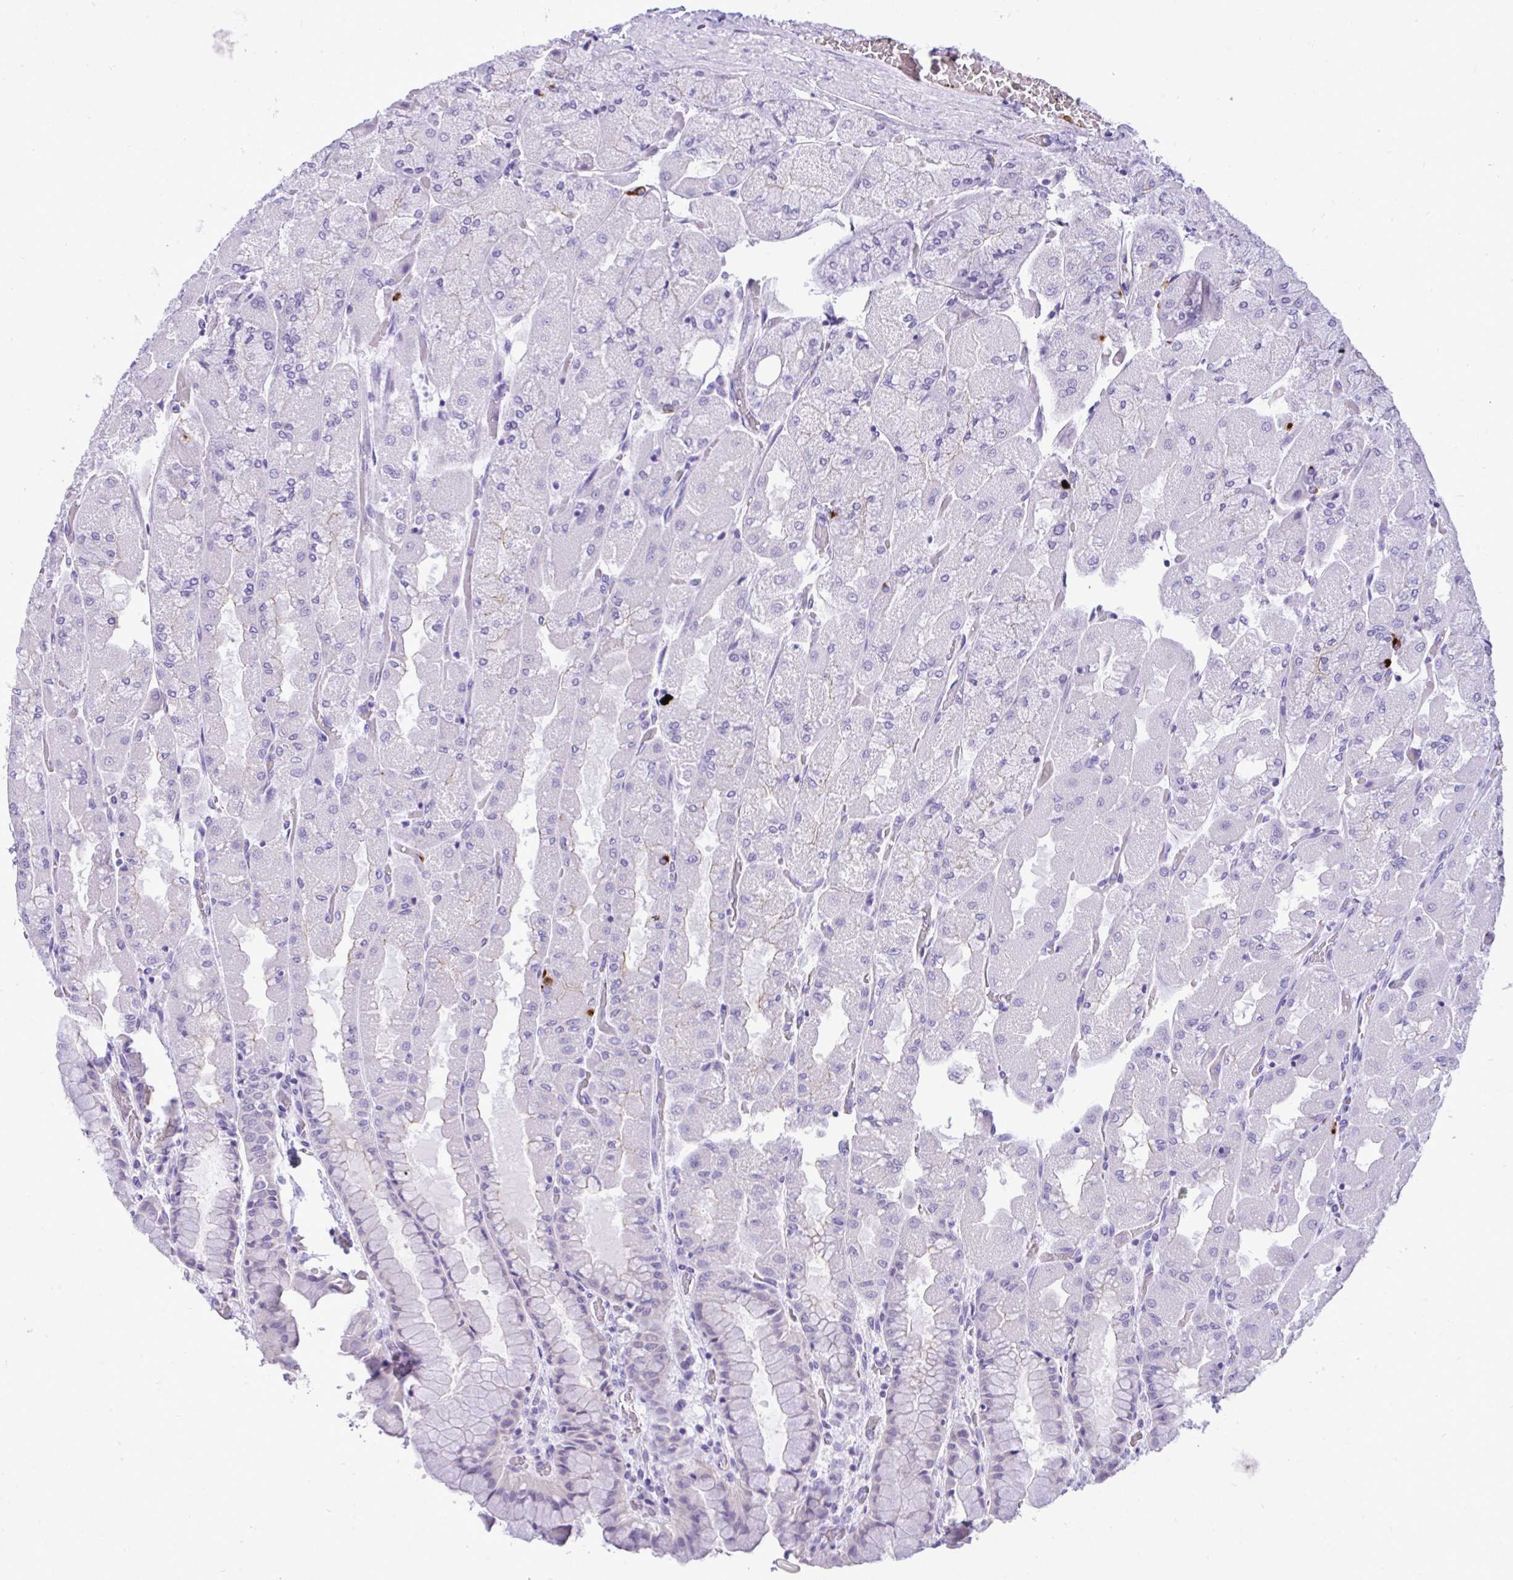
{"staining": {"intensity": "moderate", "quantity": "<25%", "location": "cytoplasmic/membranous"}, "tissue": "stomach", "cell_type": "Glandular cells", "image_type": "normal", "snomed": [{"axis": "morphology", "description": "Normal tissue, NOS"}, {"axis": "topography", "description": "Stomach"}], "caption": "The image exhibits a brown stain indicating the presence of a protein in the cytoplasmic/membranous of glandular cells in stomach.", "gene": "PRM2", "patient": {"sex": "female", "age": 61}}